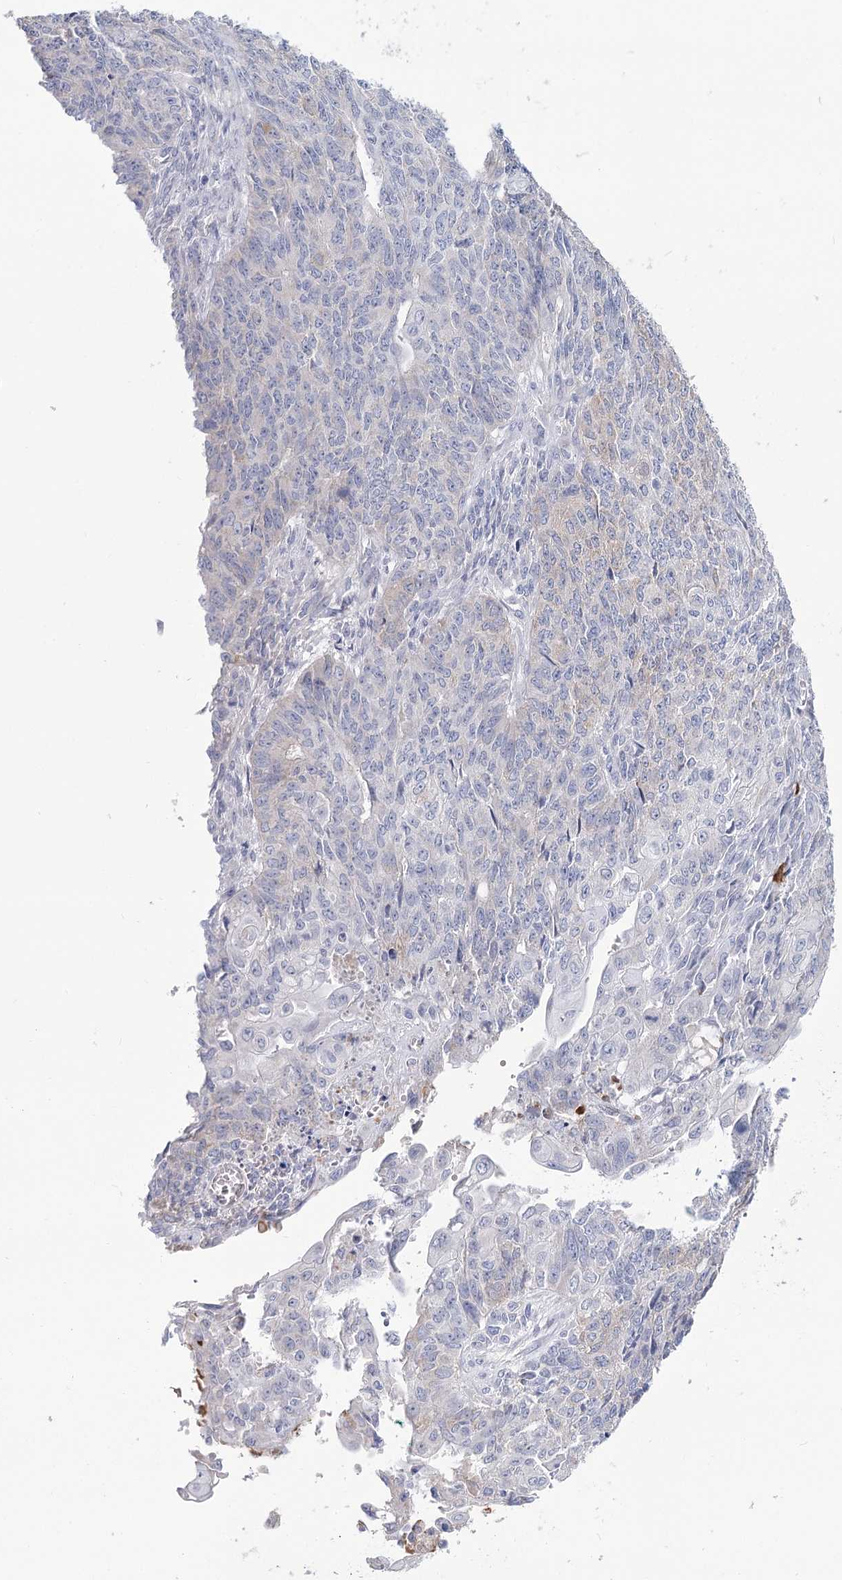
{"staining": {"intensity": "negative", "quantity": "none", "location": "none"}, "tissue": "endometrial cancer", "cell_type": "Tumor cells", "image_type": "cancer", "snomed": [{"axis": "morphology", "description": "Adenocarcinoma, NOS"}, {"axis": "topography", "description": "Endometrium"}], "caption": "Tumor cells show no significant protein staining in endometrial adenocarcinoma.", "gene": "ARHGAP44", "patient": {"sex": "female", "age": 32}}